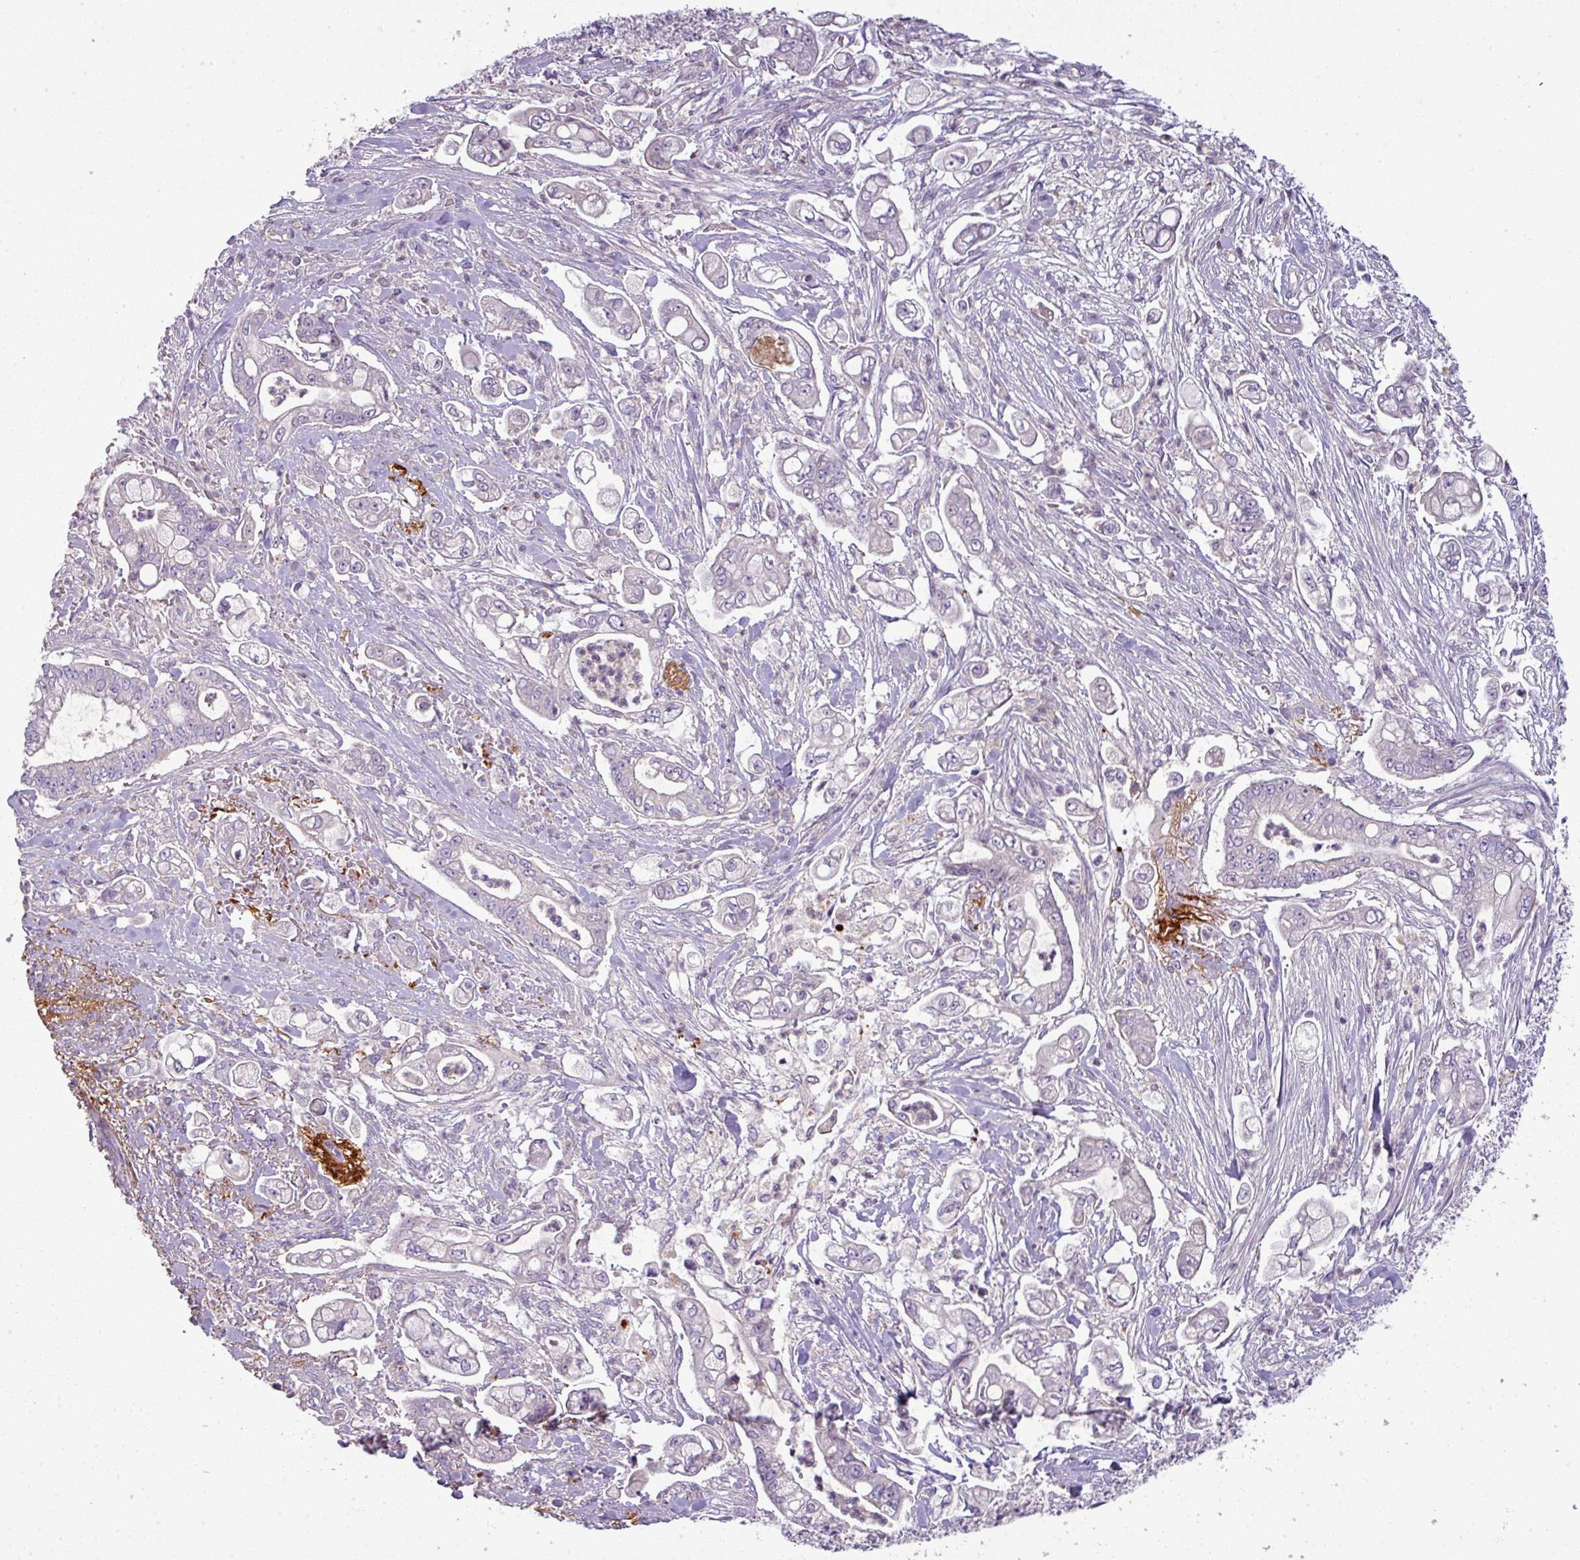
{"staining": {"intensity": "negative", "quantity": "none", "location": "none"}, "tissue": "pancreatic cancer", "cell_type": "Tumor cells", "image_type": "cancer", "snomed": [{"axis": "morphology", "description": "Adenocarcinoma, NOS"}, {"axis": "topography", "description": "Pancreas"}], "caption": "A high-resolution photomicrograph shows immunohistochemistry (IHC) staining of adenocarcinoma (pancreatic), which displays no significant positivity in tumor cells.", "gene": "PNMA6A", "patient": {"sex": "female", "age": 69}}